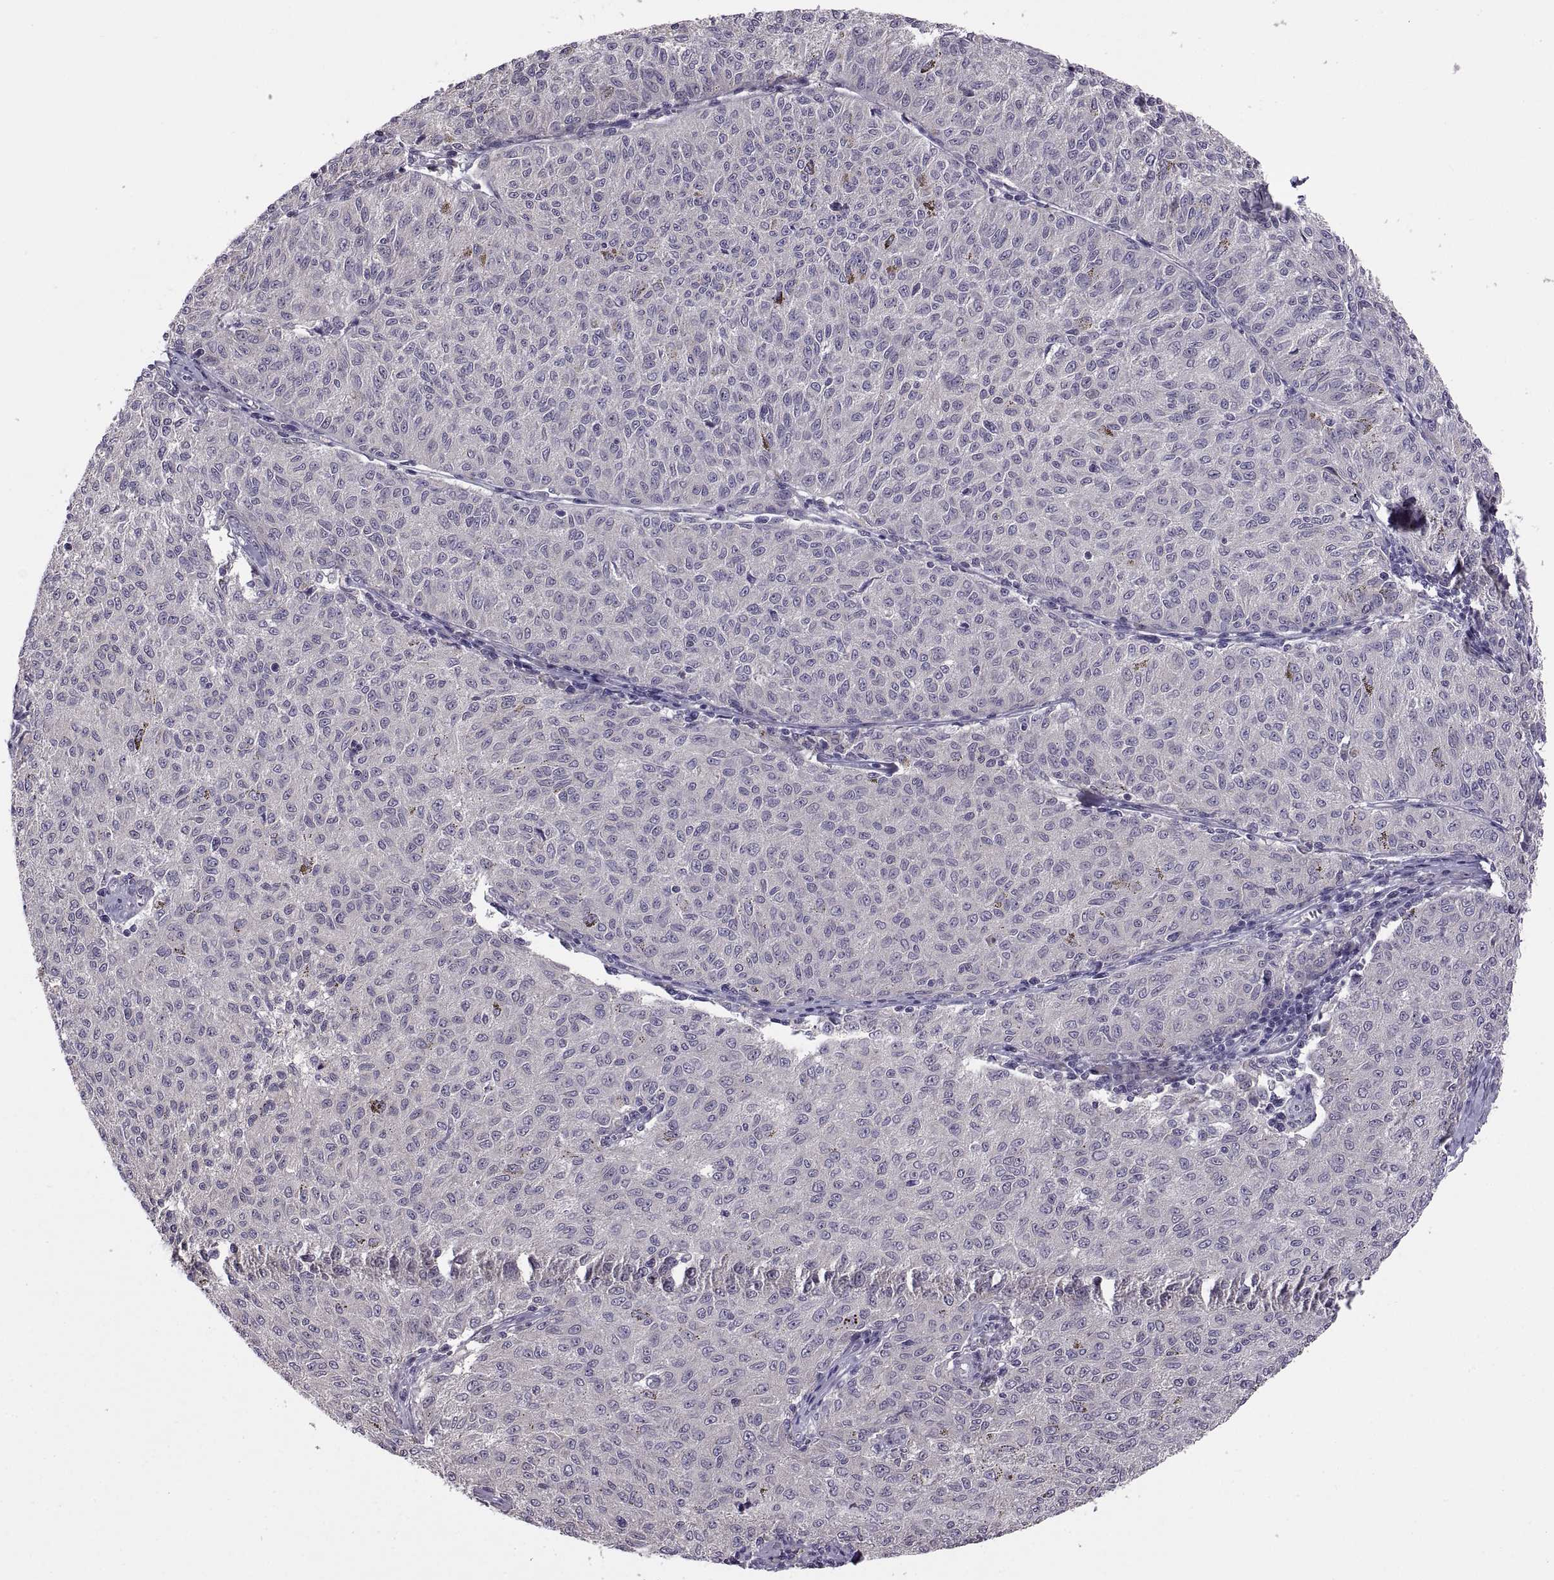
{"staining": {"intensity": "negative", "quantity": "none", "location": "none"}, "tissue": "melanoma", "cell_type": "Tumor cells", "image_type": "cancer", "snomed": [{"axis": "morphology", "description": "Malignant melanoma, NOS"}, {"axis": "topography", "description": "Skin"}], "caption": "The IHC histopathology image has no significant expression in tumor cells of malignant melanoma tissue. Nuclei are stained in blue.", "gene": "ACSBG2", "patient": {"sex": "female", "age": 72}}